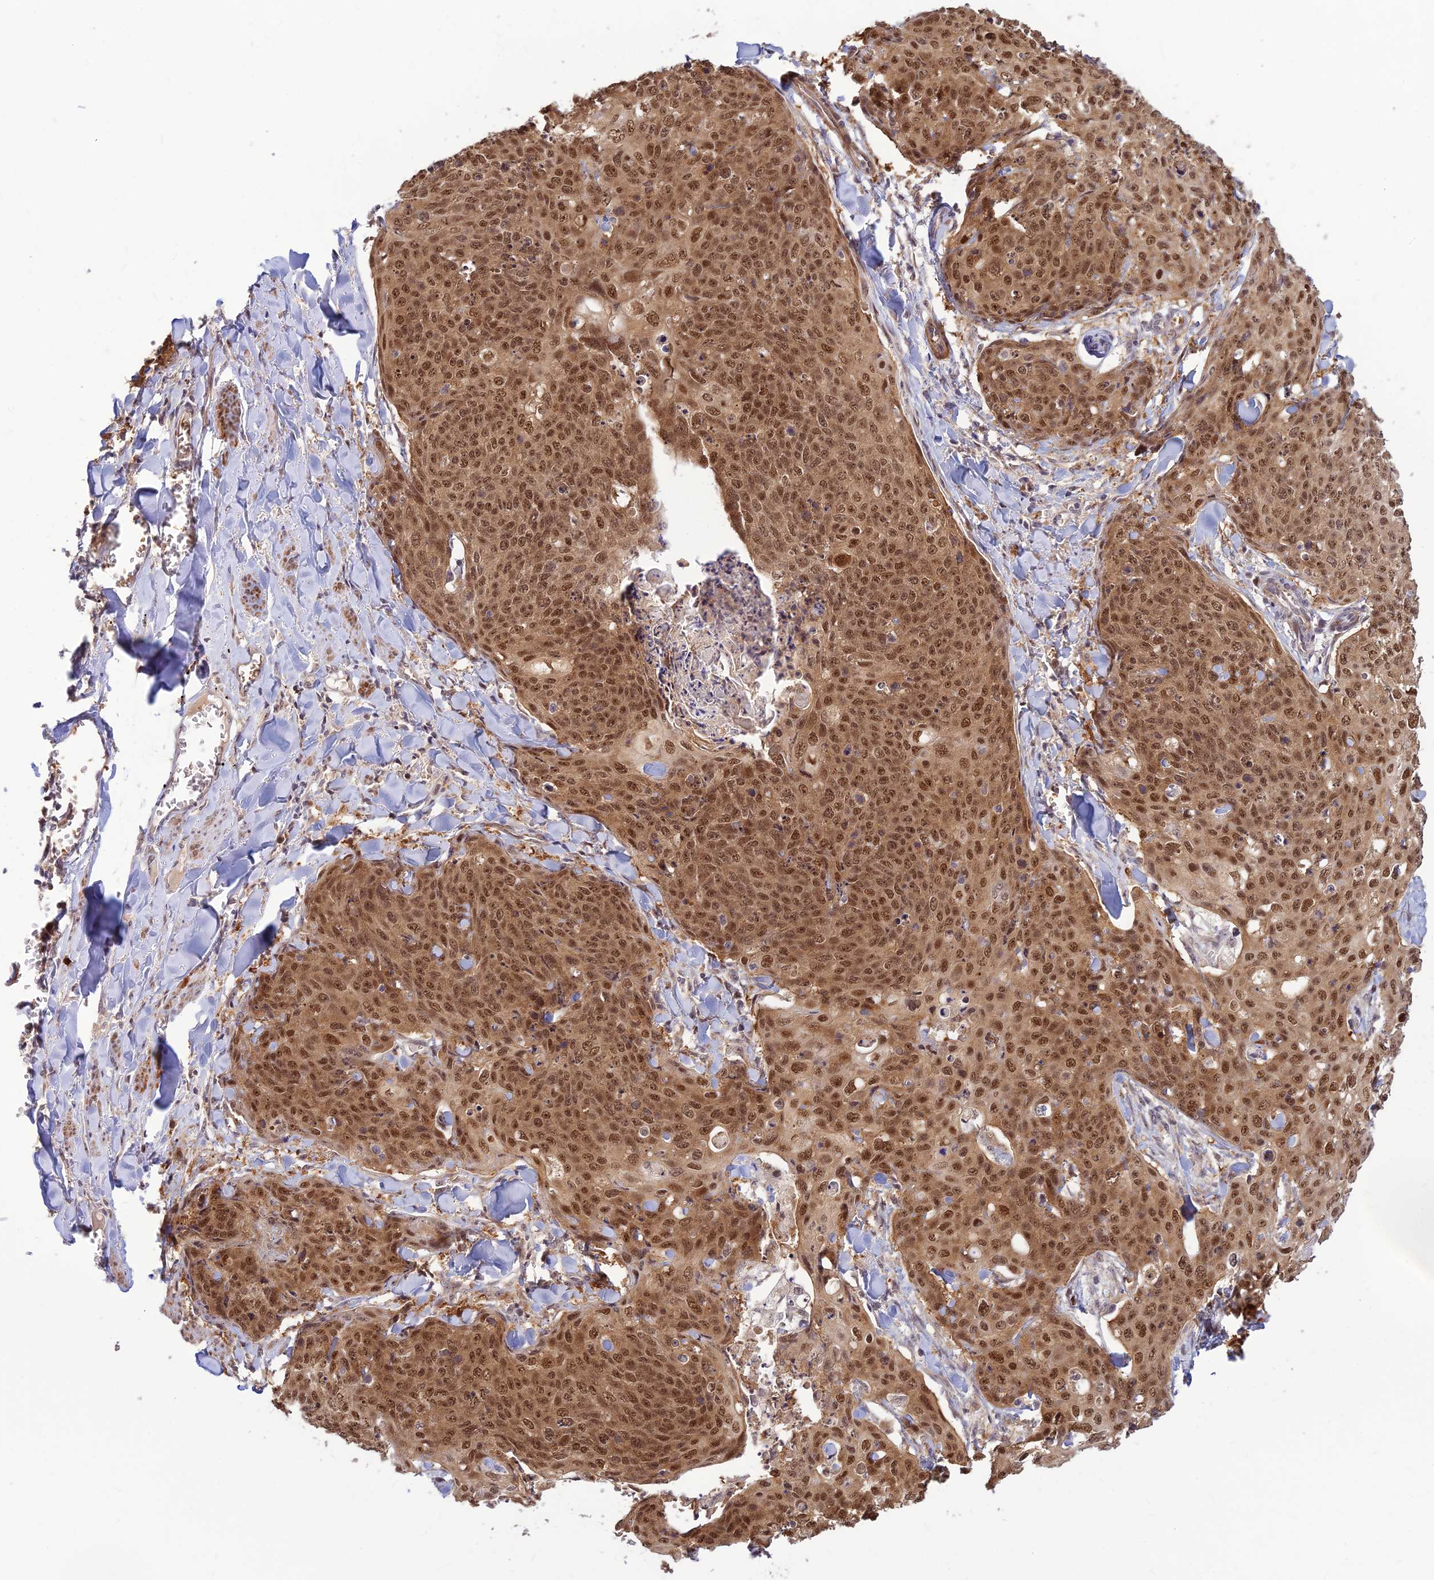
{"staining": {"intensity": "moderate", "quantity": ">75%", "location": "cytoplasmic/membranous,nuclear"}, "tissue": "skin cancer", "cell_type": "Tumor cells", "image_type": "cancer", "snomed": [{"axis": "morphology", "description": "Squamous cell carcinoma, NOS"}, {"axis": "topography", "description": "Skin"}, {"axis": "topography", "description": "Vulva"}], "caption": "Moderate cytoplasmic/membranous and nuclear staining is identified in approximately >75% of tumor cells in skin cancer (squamous cell carcinoma).", "gene": "ASPDH", "patient": {"sex": "female", "age": 85}}